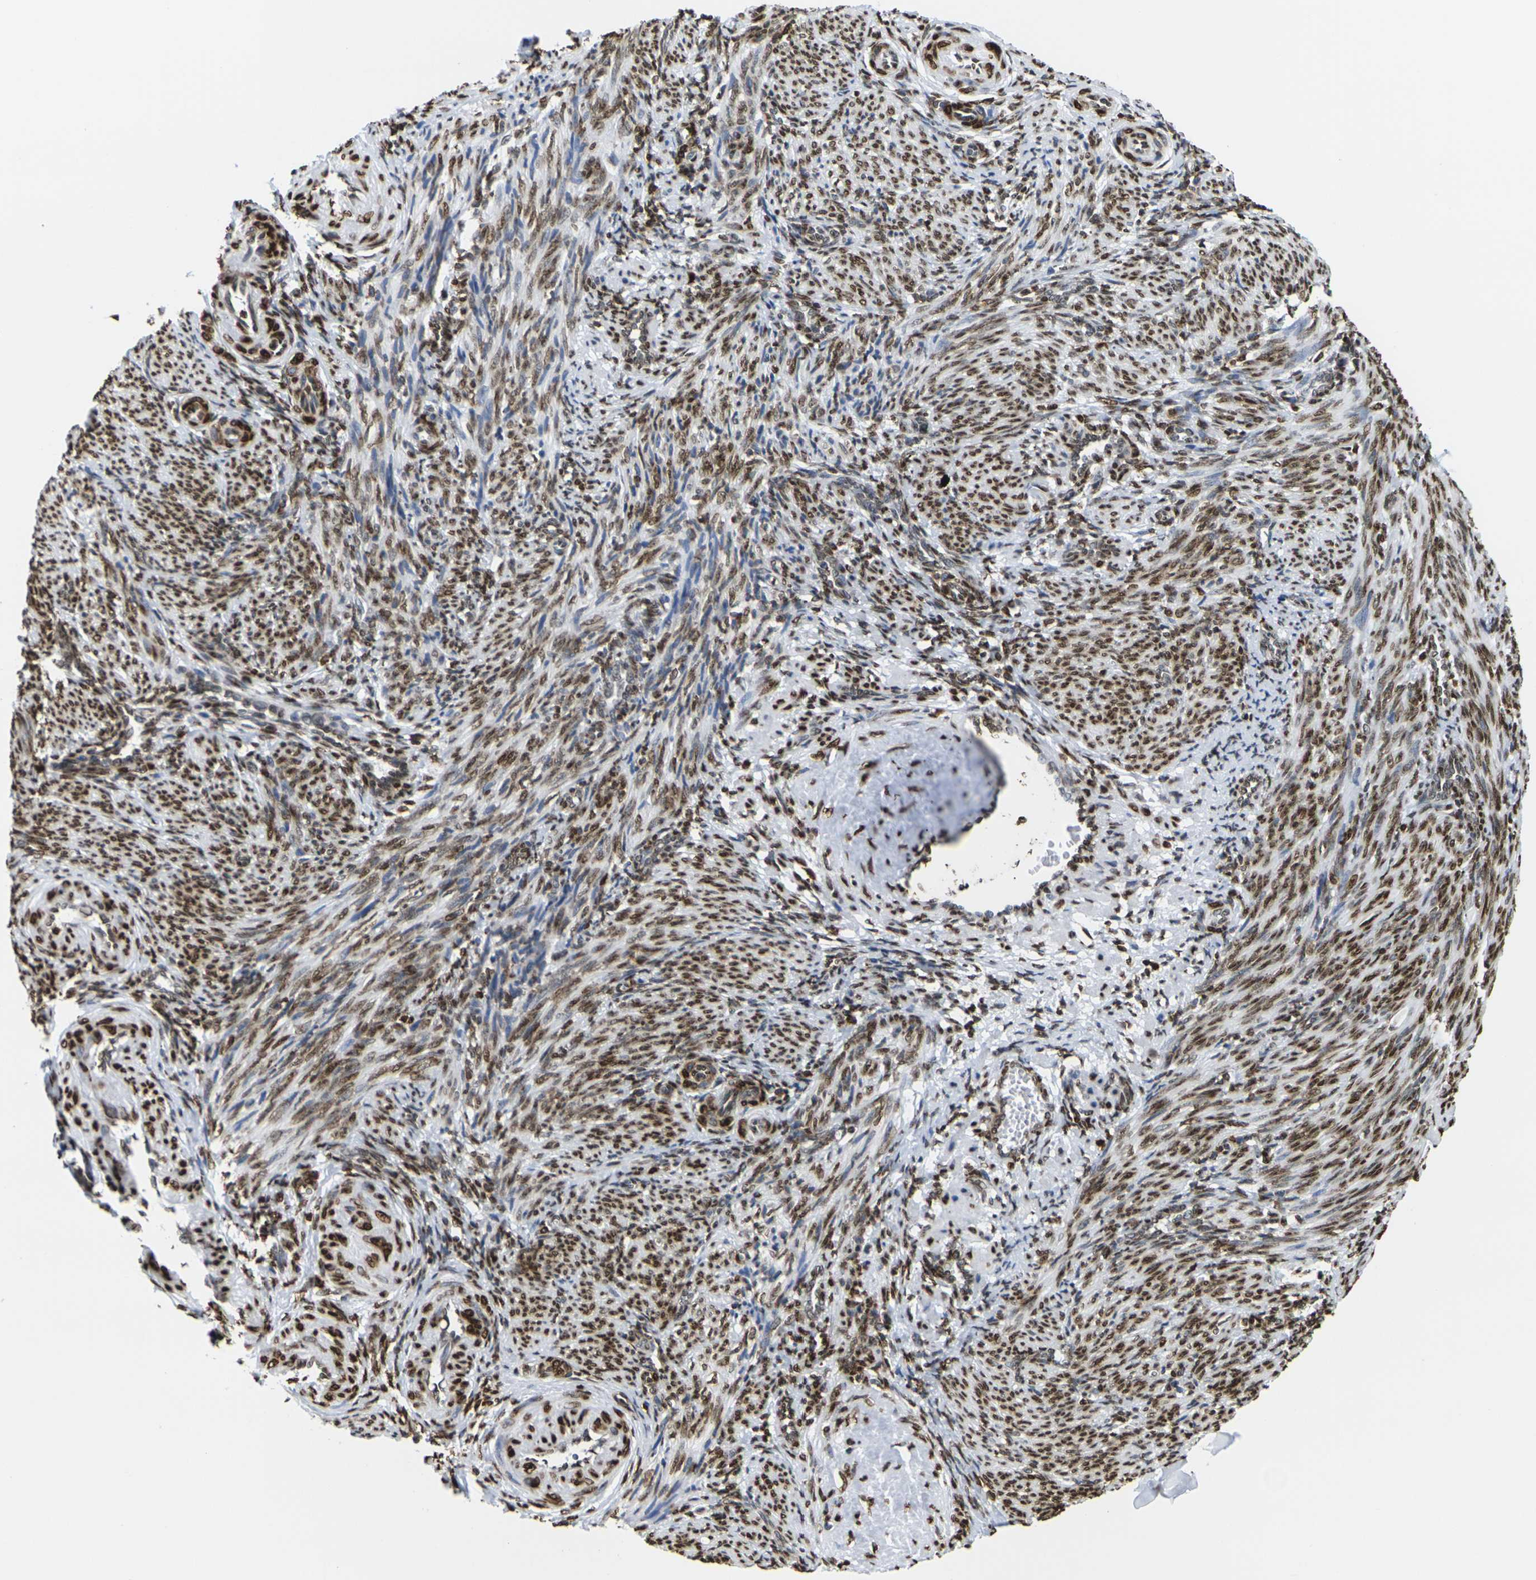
{"staining": {"intensity": "strong", "quantity": ">75%", "location": "cytoplasmic/membranous,nuclear"}, "tissue": "smooth muscle", "cell_type": "Smooth muscle cells", "image_type": "normal", "snomed": [{"axis": "morphology", "description": "Normal tissue, NOS"}, {"axis": "topography", "description": "Endometrium"}], "caption": "Smooth muscle cells demonstrate high levels of strong cytoplasmic/membranous,nuclear staining in about >75% of cells in normal smooth muscle. Immunohistochemistry (ihc) stains the protein in brown and the nuclei are stained blue.", "gene": "H2AC21", "patient": {"sex": "female", "age": 33}}